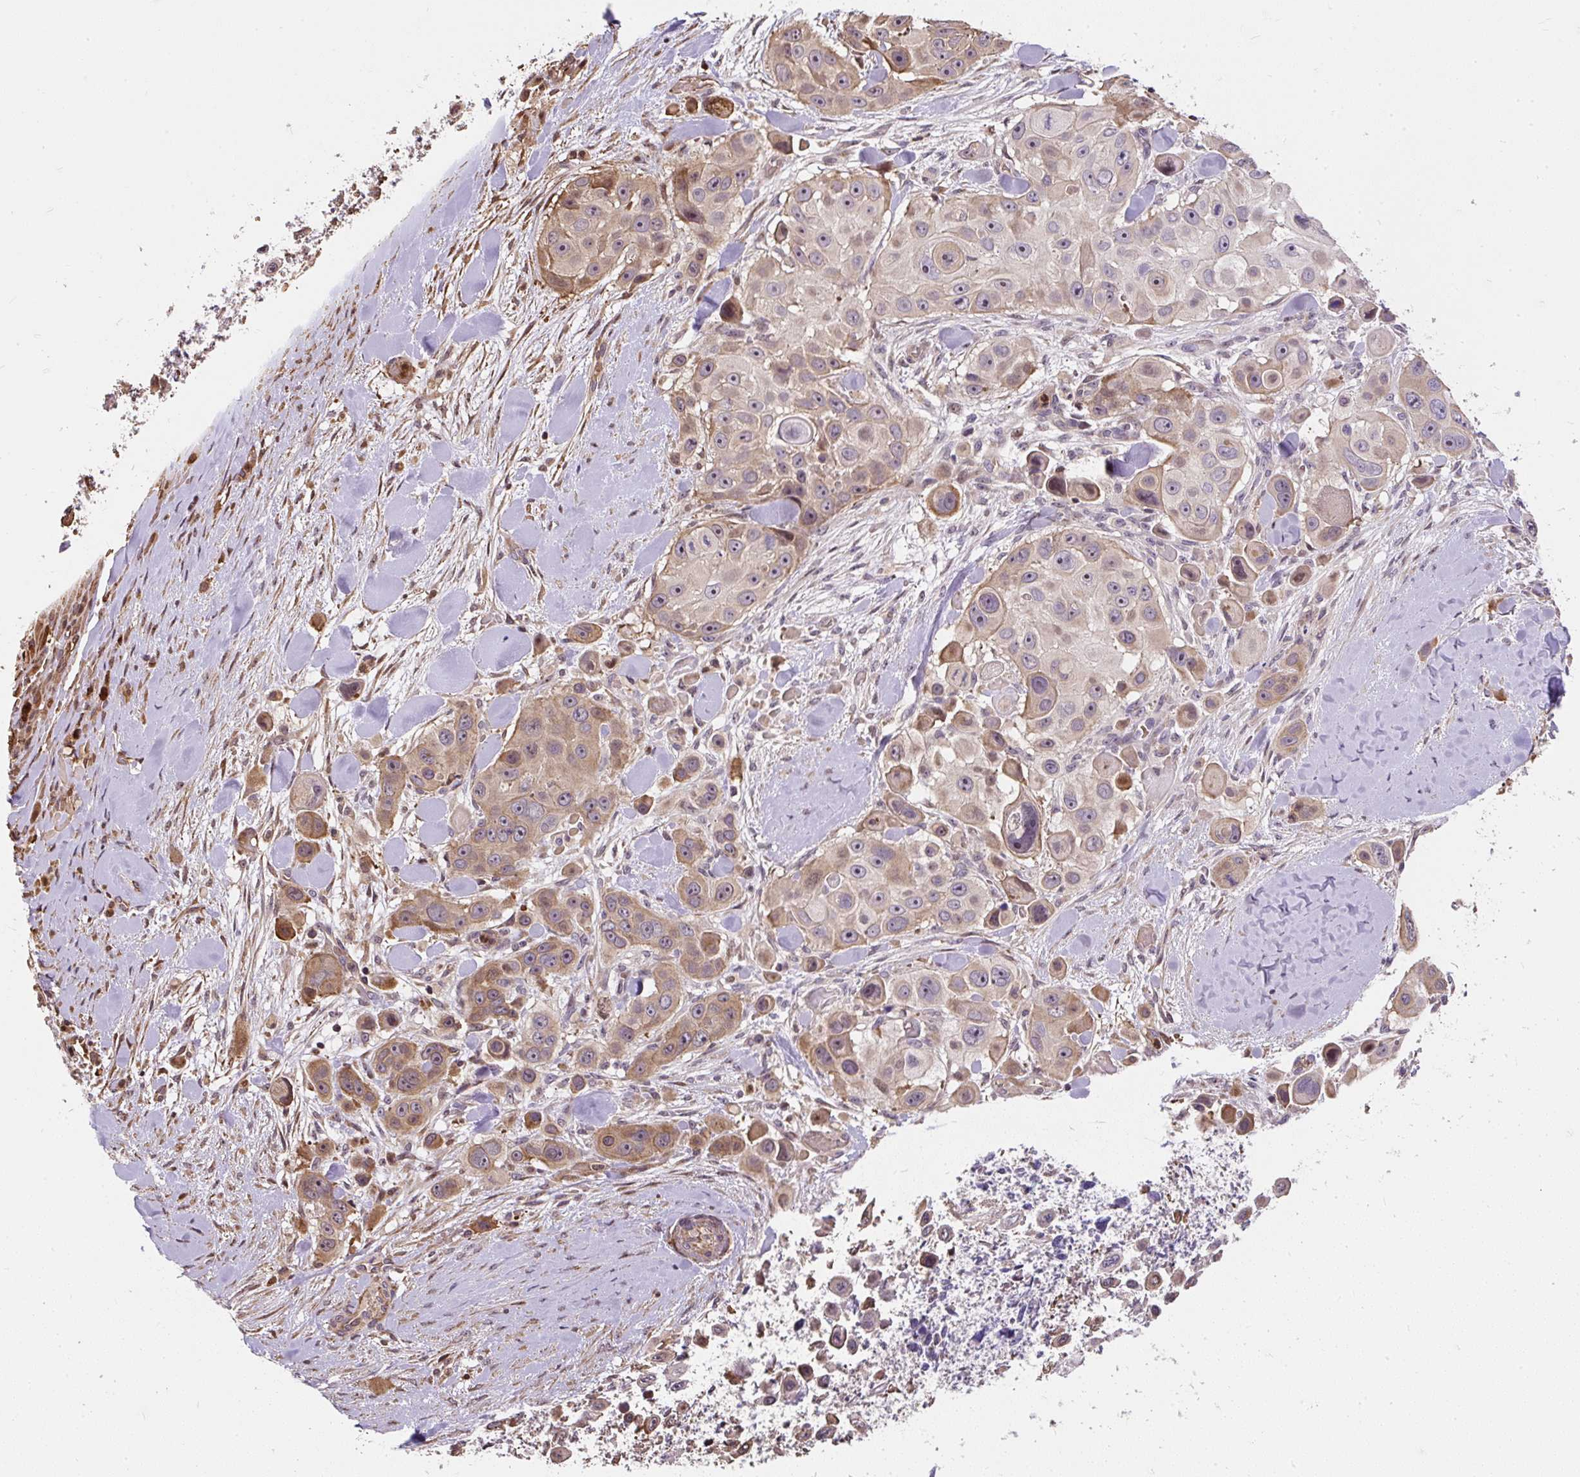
{"staining": {"intensity": "weak", "quantity": "25%-75%", "location": "cytoplasmic/membranous"}, "tissue": "skin cancer", "cell_type": "Tumor cells", "image_type": "cancer", "snomed": [{"axis": "morphology", "description": "Squamous cell carcinoma, NOS"}, {"axis": "topography", "description": "Skin"}], "caption": "Weak cytoplasmic/membranous staining is seen in about 25%-75% of tumor cells in skin cancer.", "gene": "PUS7L", "patient": {"sex": "male", "age": 67}}